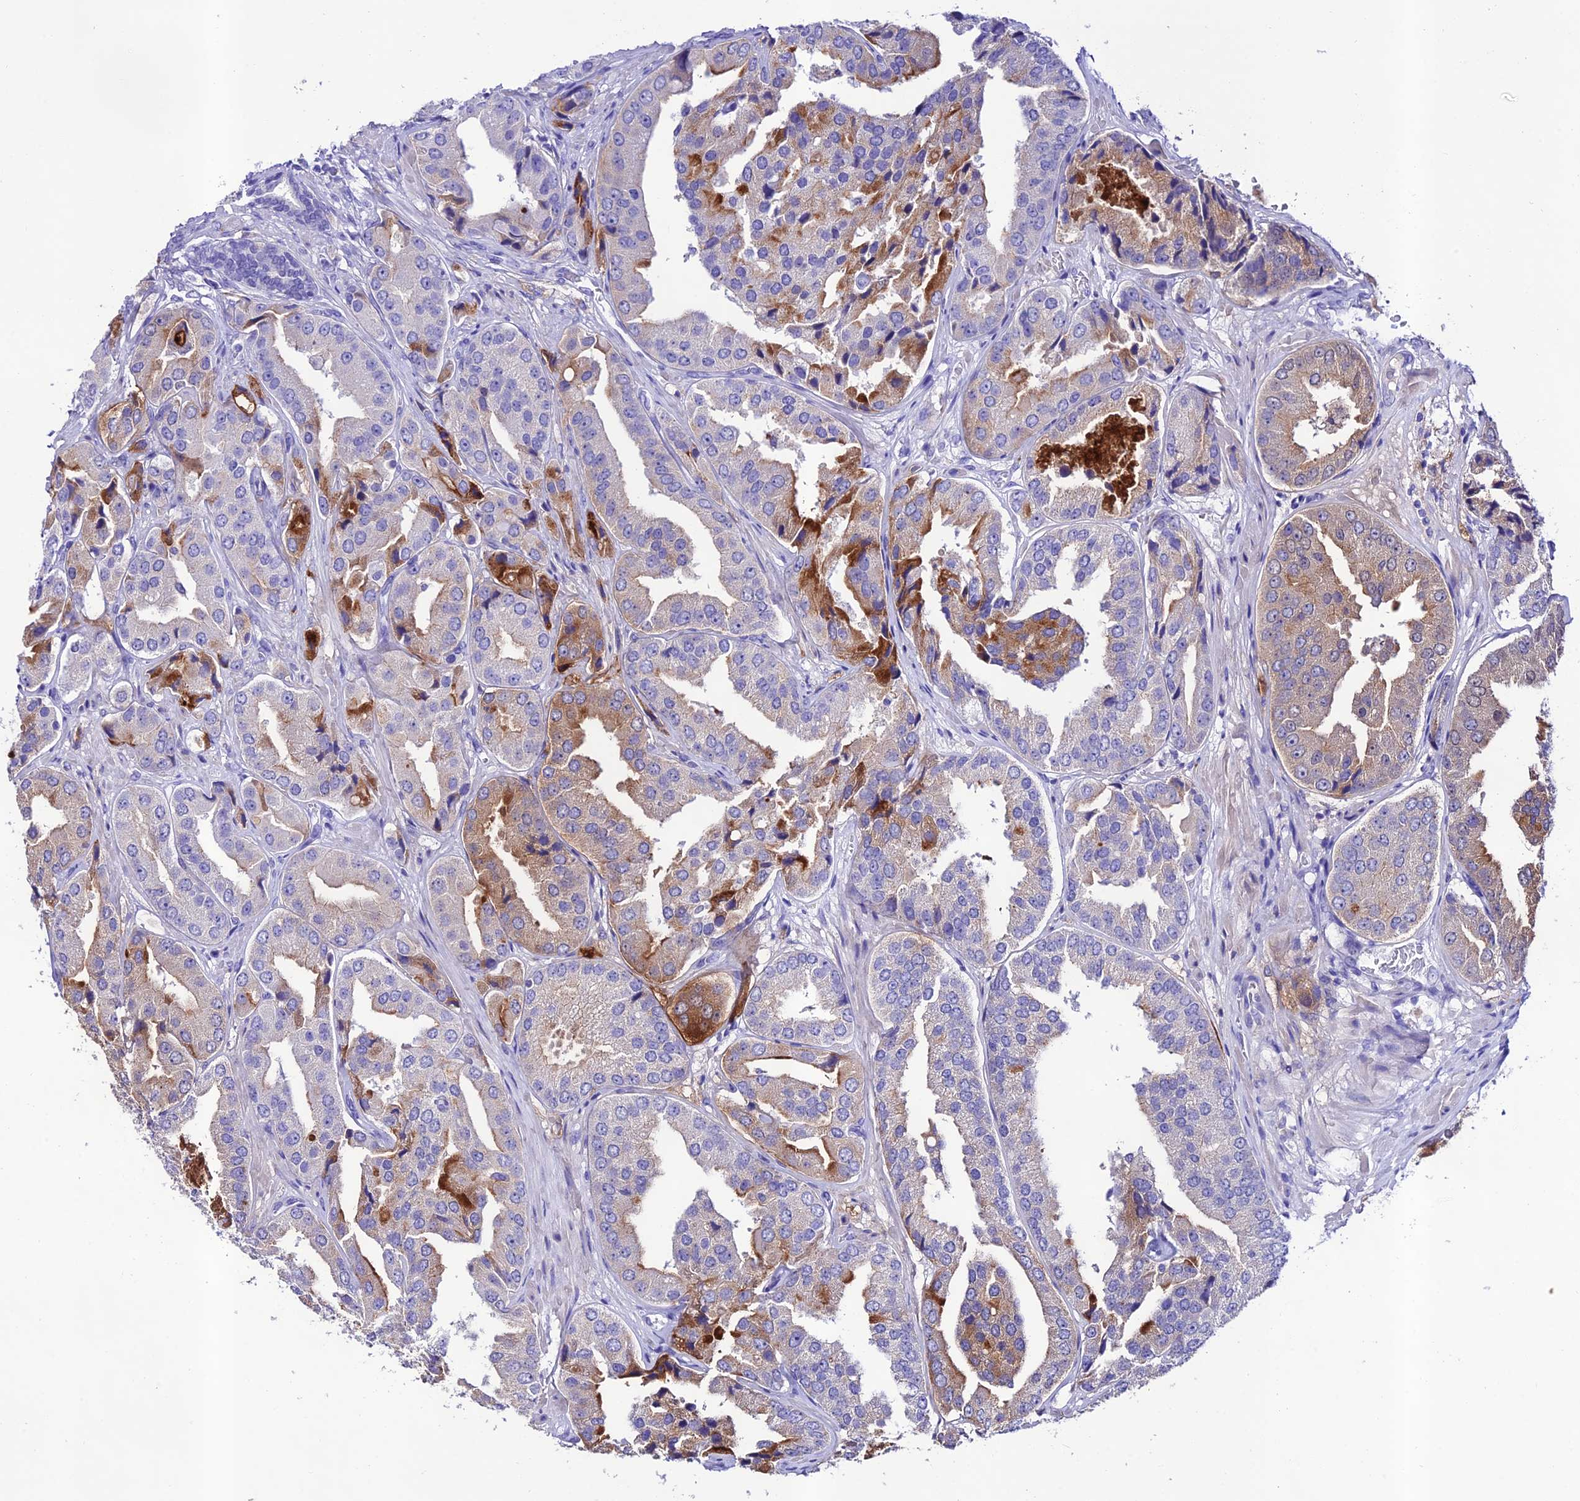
{"staining": {"intensity": "moderate", "quantity": "<25%", "location": "cytoplasmic/membranous"}, "tissue": "prostate cancer", "cell_type": "Tumor cells", "image_type": "cancer", "snomed": [{"axis": "morphology", "description": "Adenocarcinoma, High grade"}, {"axis": "topography", "description": "Prostate"}], "caption": "Prostate cancer stained for a protein shows moderate cytoplasmic/membranous positivity in tumor cells.", "gene": "NLRP6", "patient": {"sex": "male", "age": 63}}